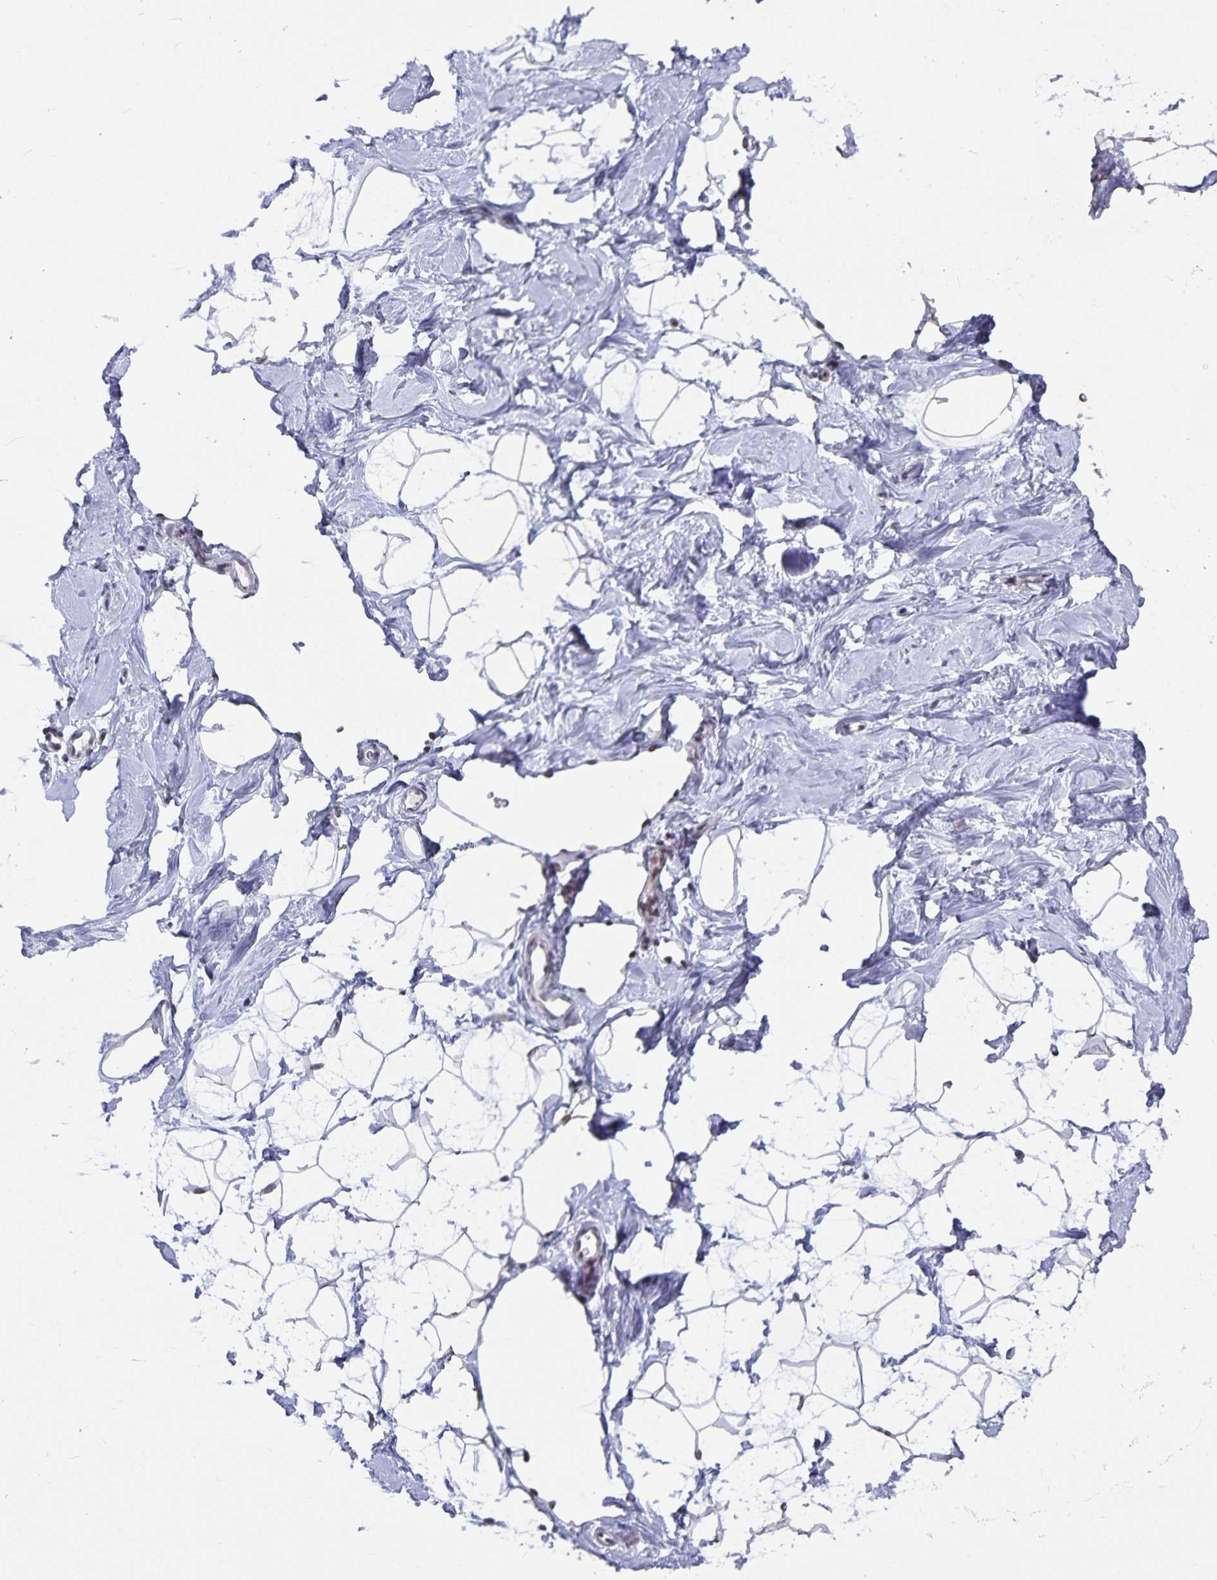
{"staining": {"intensity": "negative", "quantity": "none", "location": "none"}, "tissue": "breast", "cell_type": "Adipocytes", "image_type": "normal", "snomed": [{"axis": "morphology", "description": "Normal tissue, NOS"}, {"axis": "topography", "description": "Breast"}], "caption": "Immunohistochemistry of normal breast shows no staining in adipocytes.", "gene": "PBX2", "patient": {"sex": "female", "age": 32}}